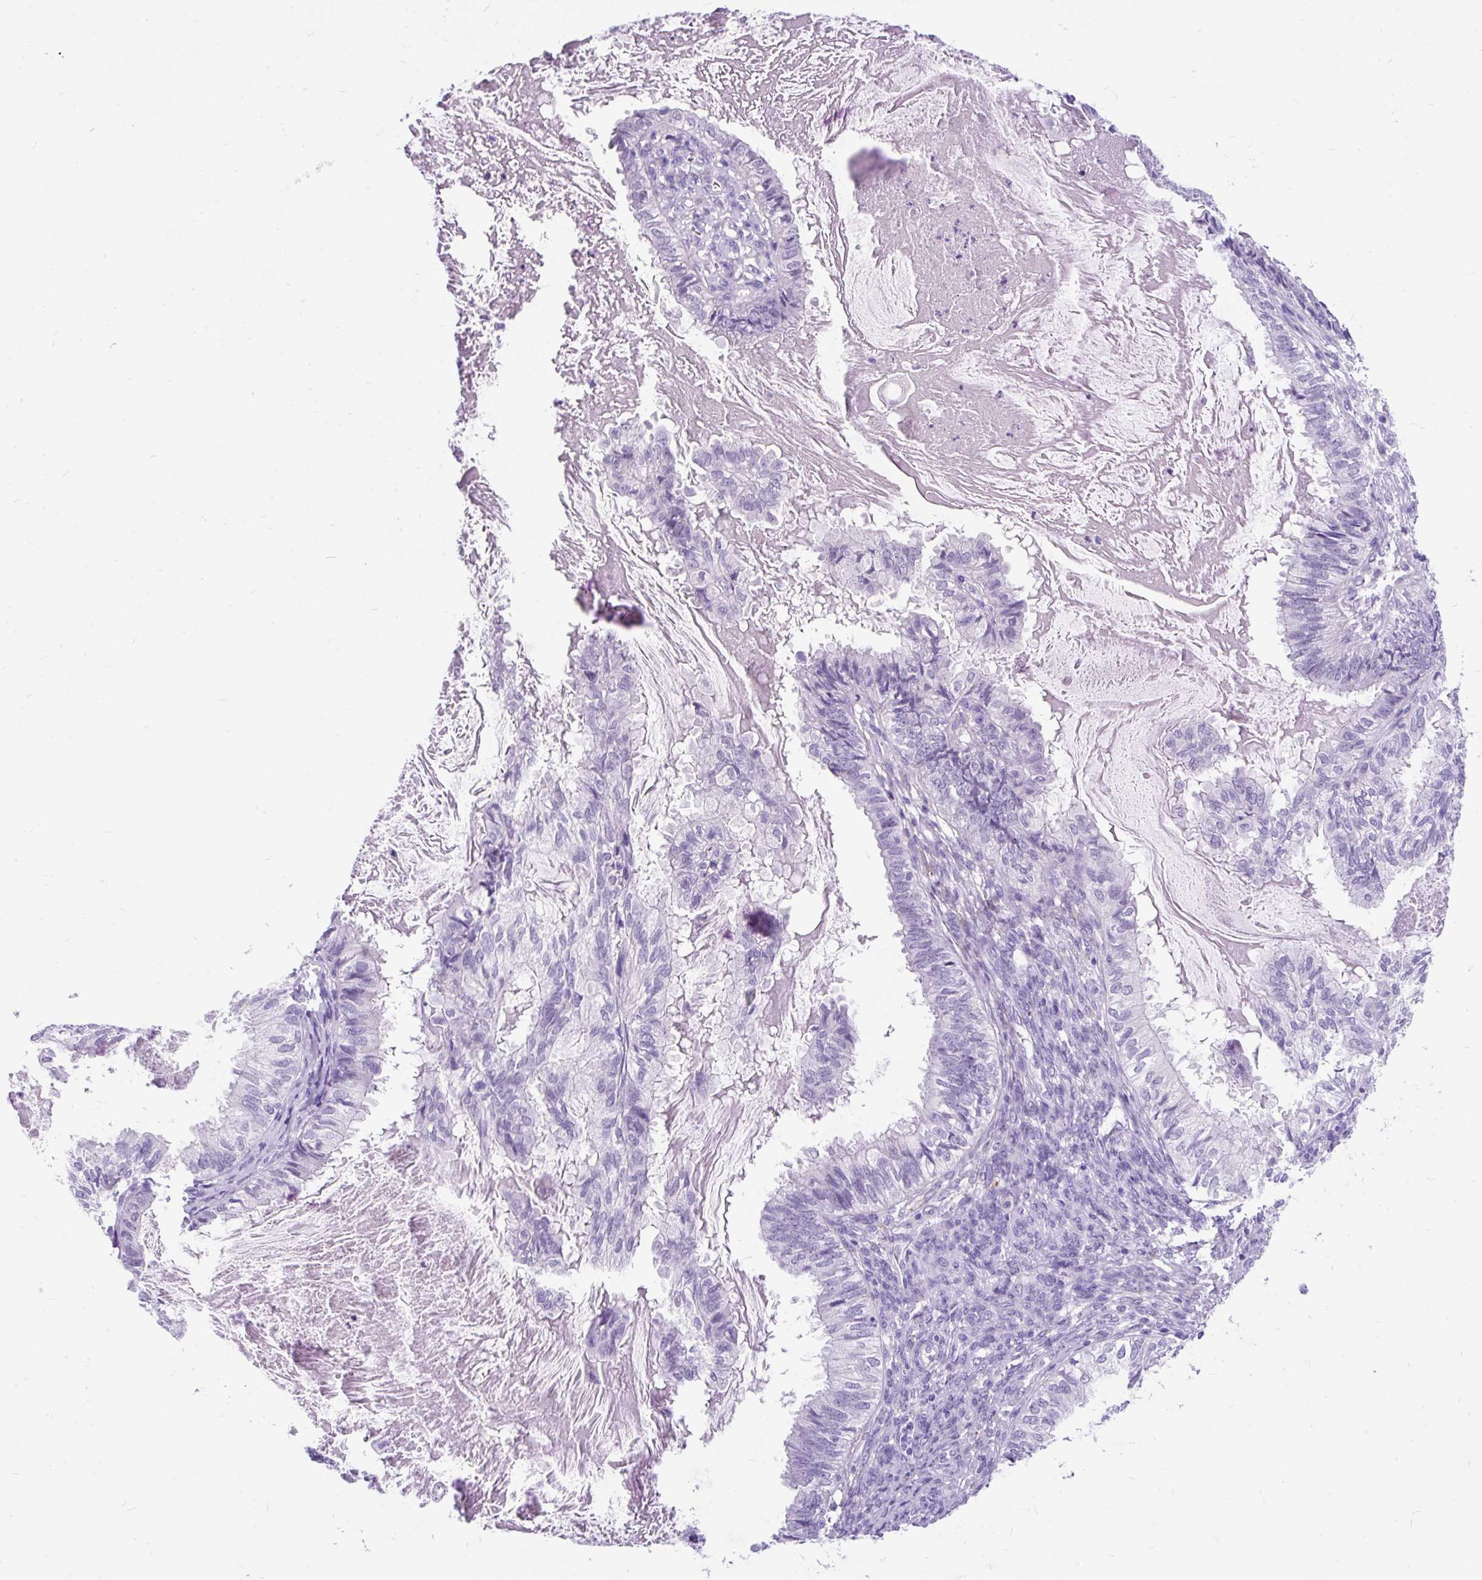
{"staining": {"intensity": "negative", "quantity": "none", "location": "none"}, "tissue": "cervical cancer", "cell_type": "Tumor cells", "image_type": "cancer", "snomed": [{"axis": "morphology", "description": "Normal tissue, NOS"}, {"axis": "morphology", "description": "Adenocarcinoma, NOS"}, {"axis": "topography", "description": "Cervix"}, {"axis": "topography", "description": "Endometrium"}], "caption": "Protein analysis of cervical adenocarcinoma reveals no significant positivity in tumor cells.", "gene": "SCGB1A1", "patient": {"sex": "female", "age": 86}}